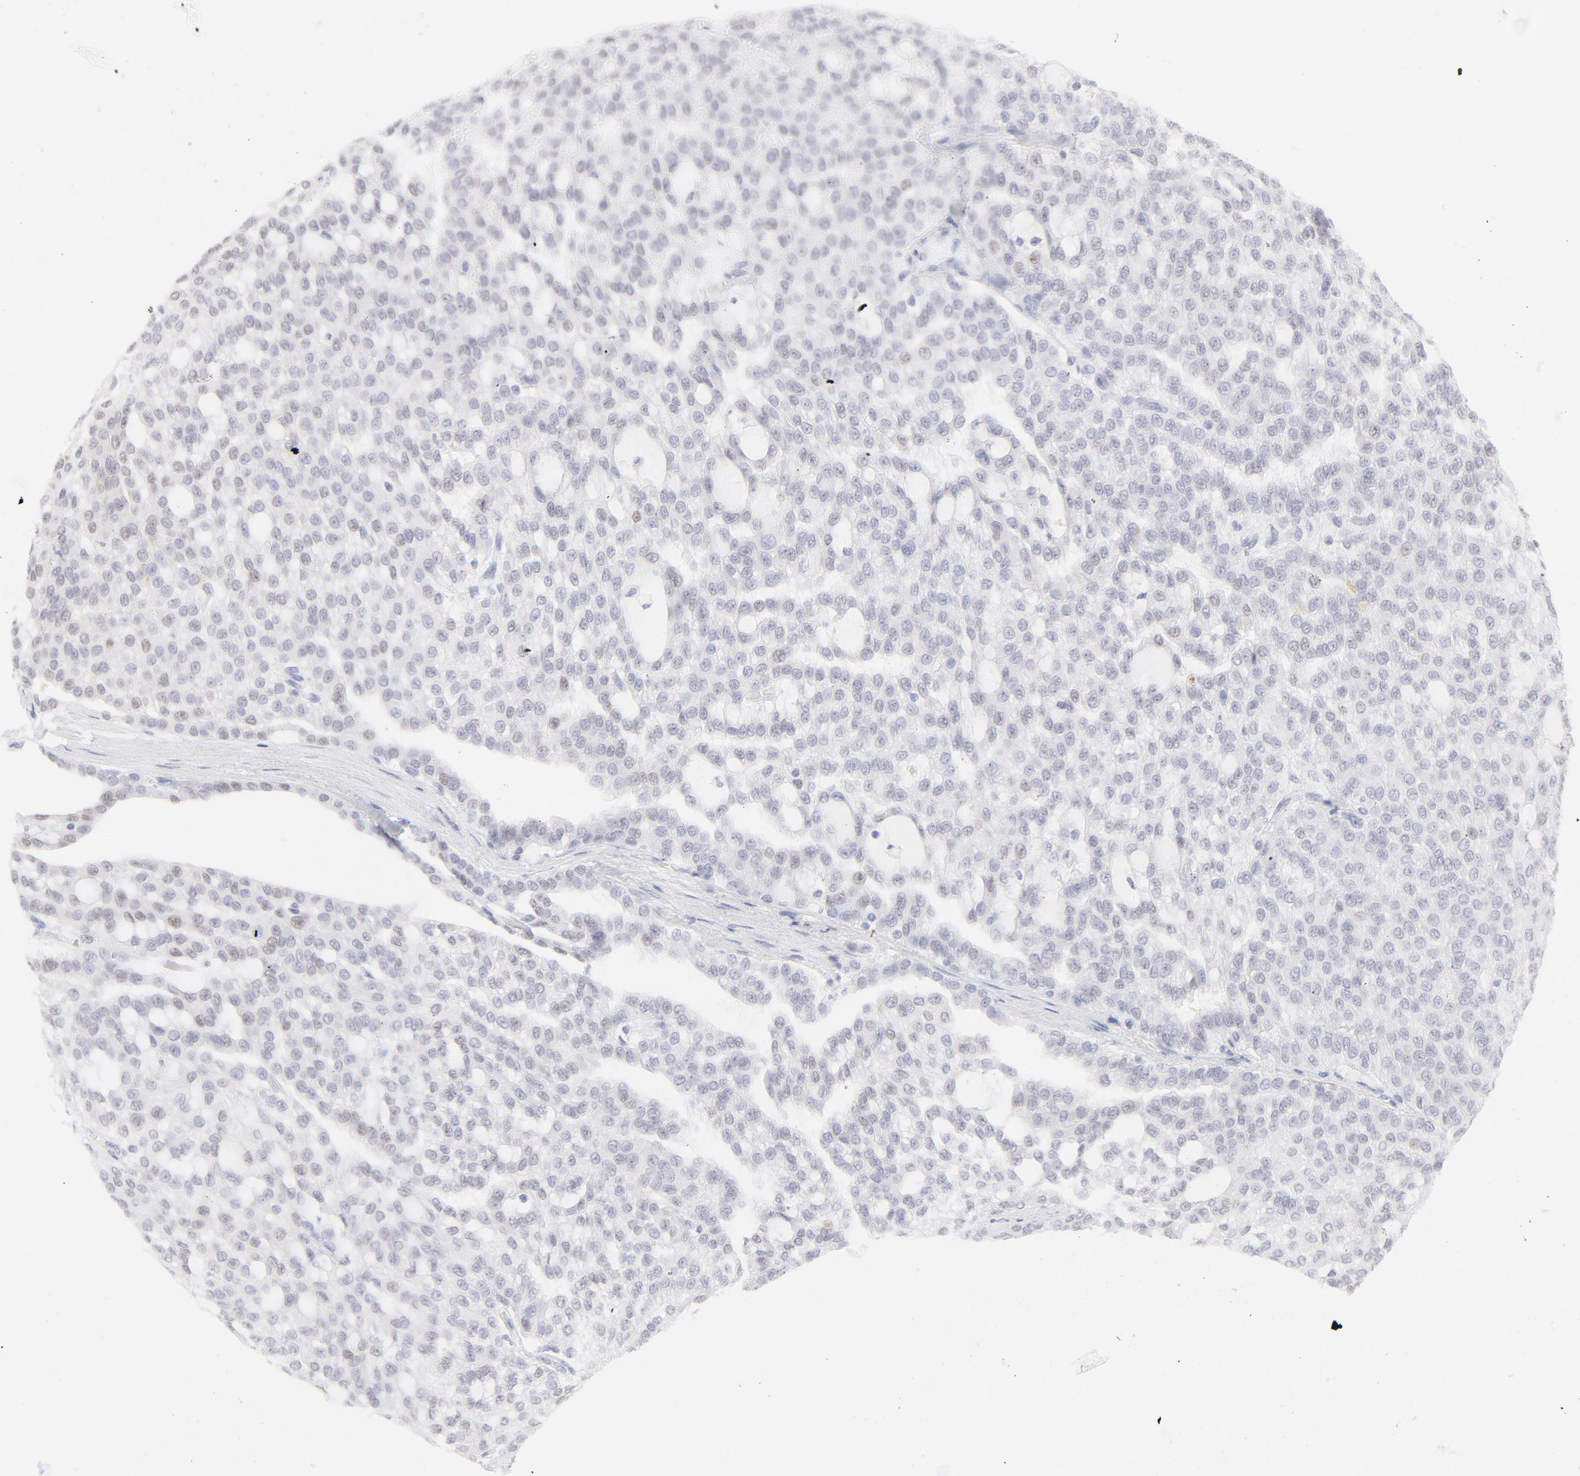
{"staining": {"intensity": "weak", "quantity": "<25%", "location": "nuclear"}, "tissue": "renal cancer", "cell_type": "Tumor cells", "image_type": "cancer", "snomed": [{"axis": "morphology", "description": "Adenocarcinoma, NOS"}, {"axis": "topography", "description": "Kidney"}], "caption": "High magnification brightfield microscopy of renal cancer stained with DAB (brown) and counterstained with hematoxylin (blue): tumor cells show no significant expression.", "gene": "ELF3", "patient": {"sex": "male", "age": 63}}